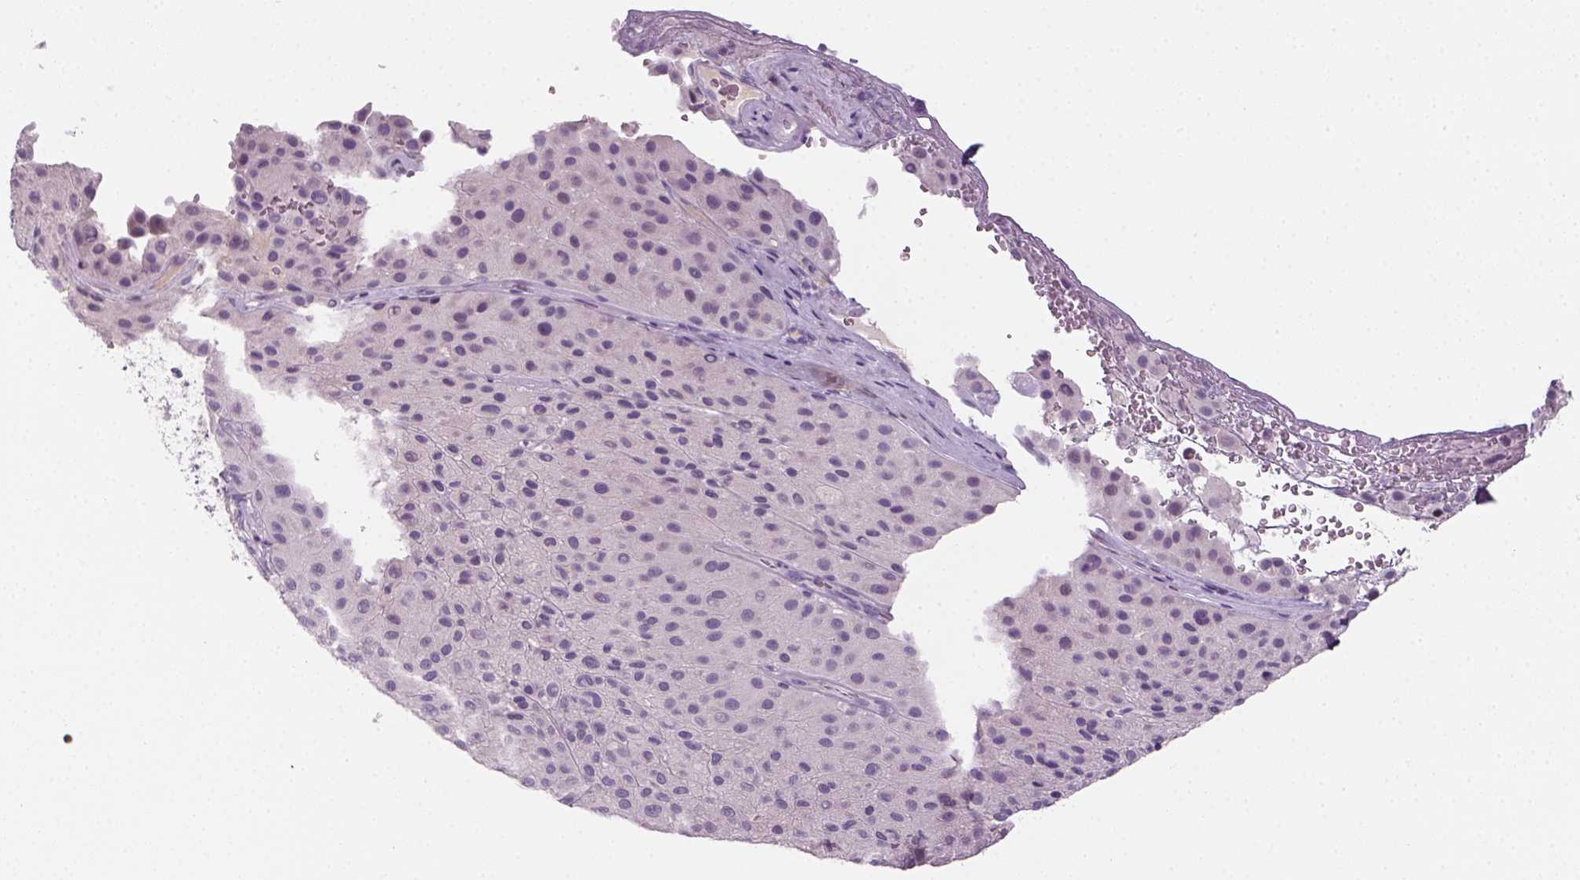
{"staining": {"intensity": "negative", "quantity": "none", "location": "none"}, "tissue": "melanoma", "cell_type": "Tumor cells", "image_type": "cancer", "snomed": [{"axis": "morphology", "description": "Malignant melanoma, Metastatic site"}, {"axis": "topography", "description": "Smooth muscle"}], "caption": "Tumor cells are negative for protein expression in human melanoma.", "gene": "GFI1B", "patient": {"sex": "male", "age": 41}}